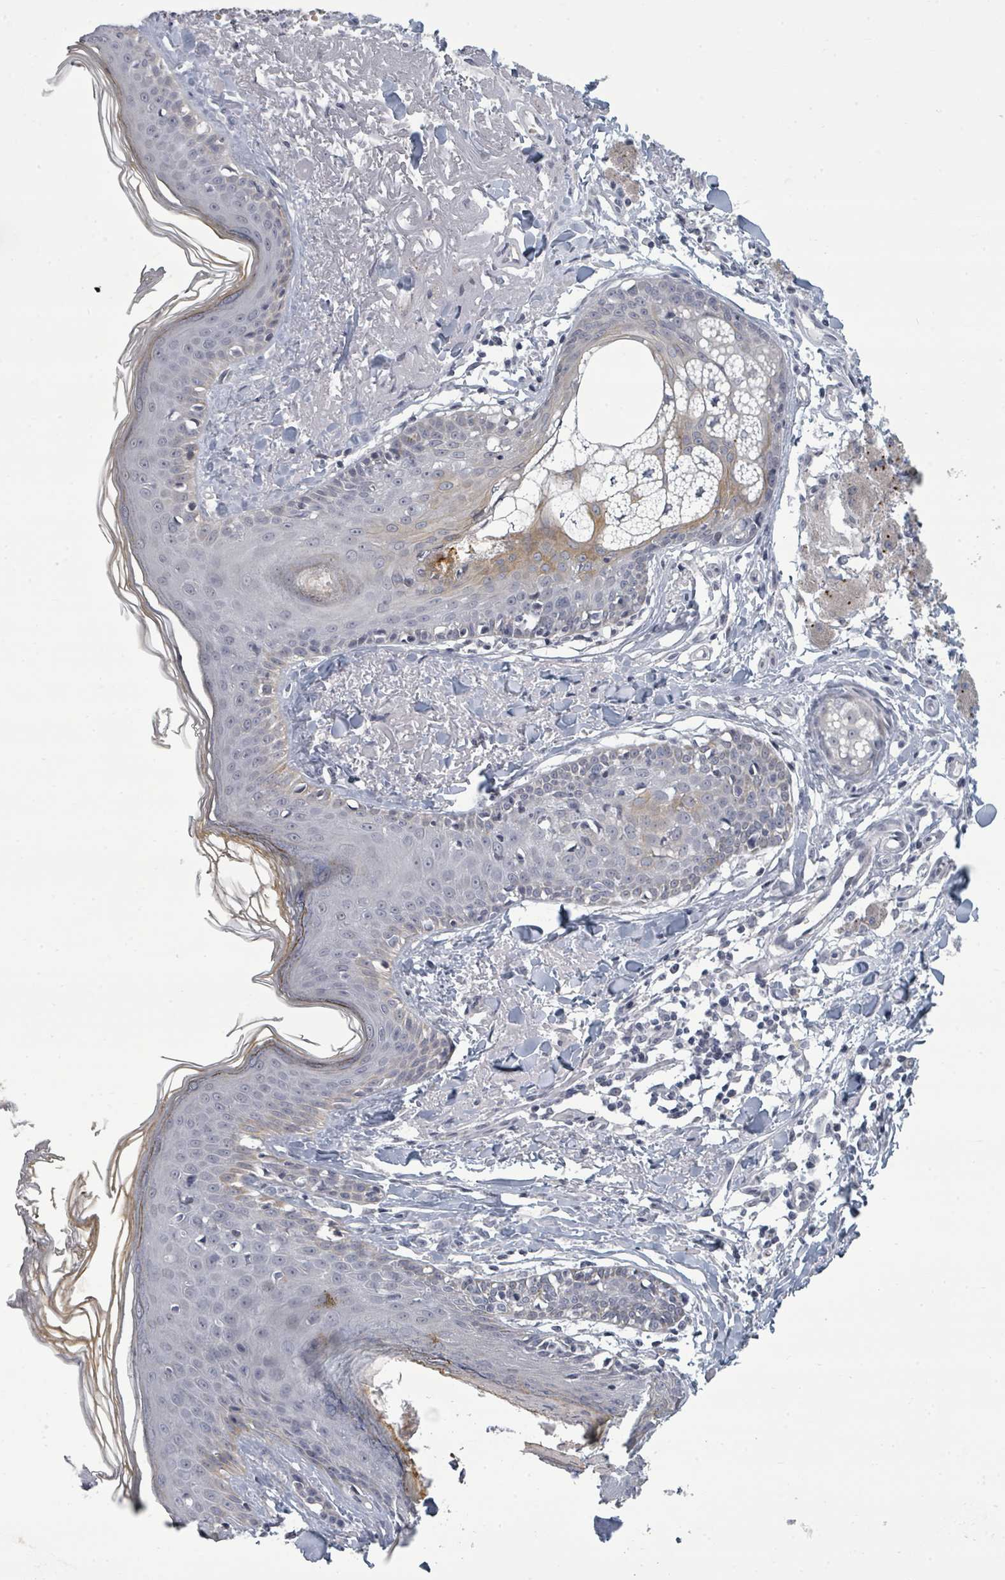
{"staining": {"intensity": "negative", "quantity": "none", "location": "none"}, "tissue": "skin", "cell_type": "Fibroblasts", "image_type": "normal", "snomed": [{"axis": "morphology", "description": "Normal tissue, NOS"}, {"axis": "morphology", "description": "Malignant melanoma, NOS"}, {"axis": "topography", "description": "Skin"}], "caption": "The micrograph displays no significant staining in fibroblasts of skin. Brightfield microscopy of IHC stained with DAB (brown) and hematoxylin (blue), captured at high magnification.", "gene": "PTPN20", "patient": {"sex": "male", "age": 80}}